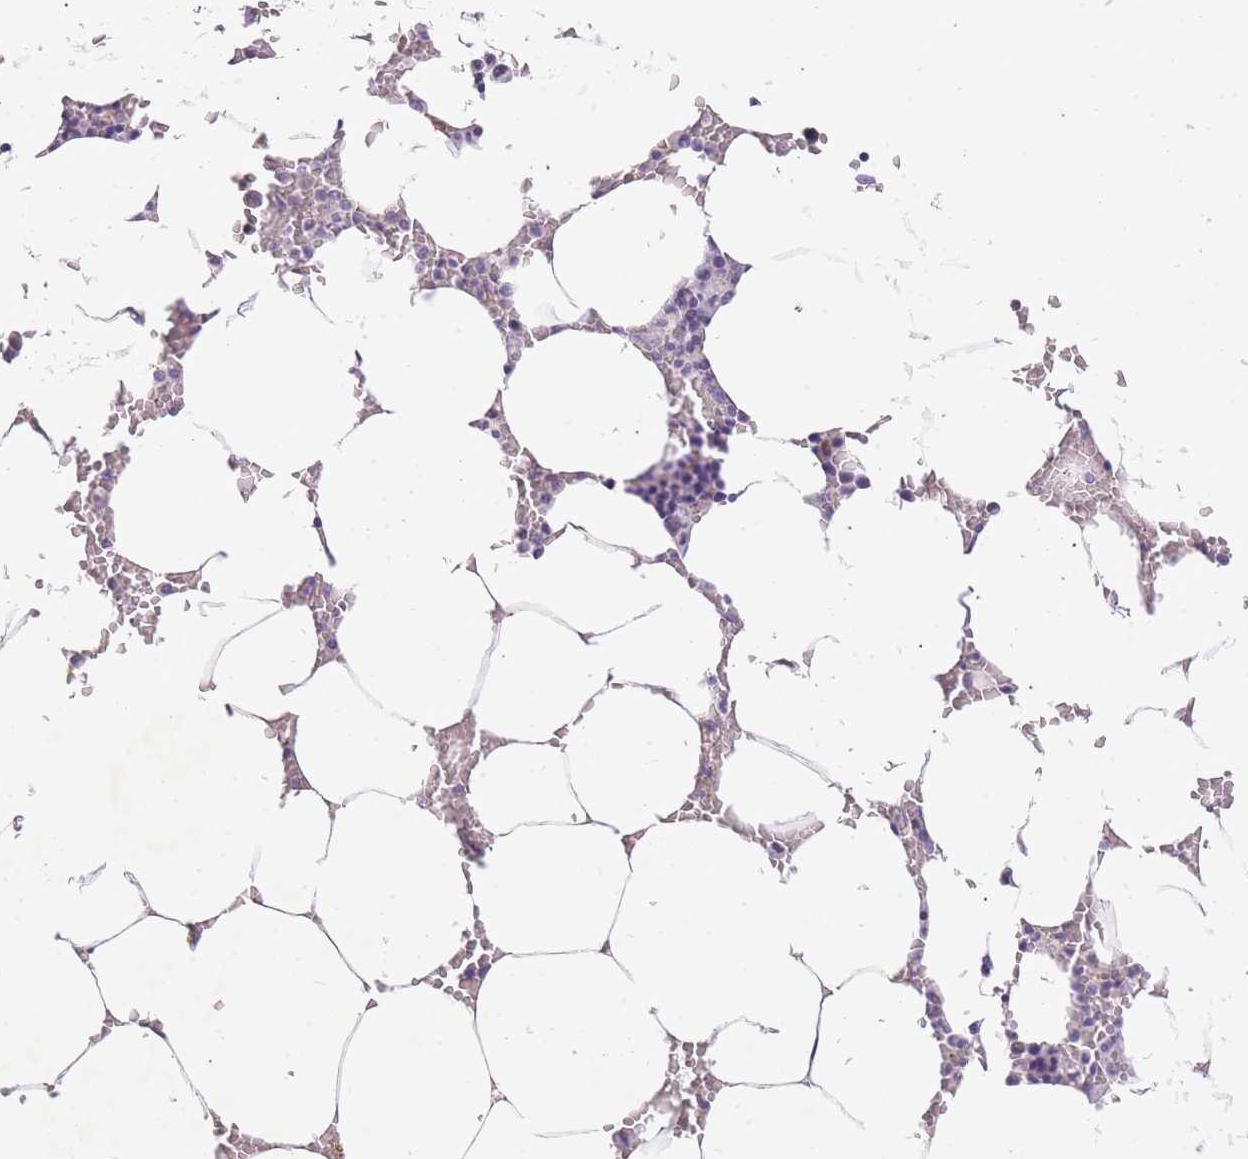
{"staining": {"intensity": "negative", "quantity": "none", "location": "none"}, "tissue": "bone marrow", "cell_type": "Hematopoietic cells", "image_type": "normal", "snomed": [{"axis": "morphology", "description": "Normal tissue, NOS"}, {"axis": "topography", "description": "Bone marrow"}], "caption": "Immunohistochemistry (IHC) photomicrograph of normal bone marrow: human bone marrow stained with DAB (3,3'-diaminobenzidine) demonstrates no significant protein positivity in hematopoietic cells. The staining is performed using DAB (3,3'-diaminobenzidine) brown chromogen with nuclei counter-stained in using hematoxylin.", "gene": "CNTNAP3B", "patient": {"sex": "male", "age": 70}}